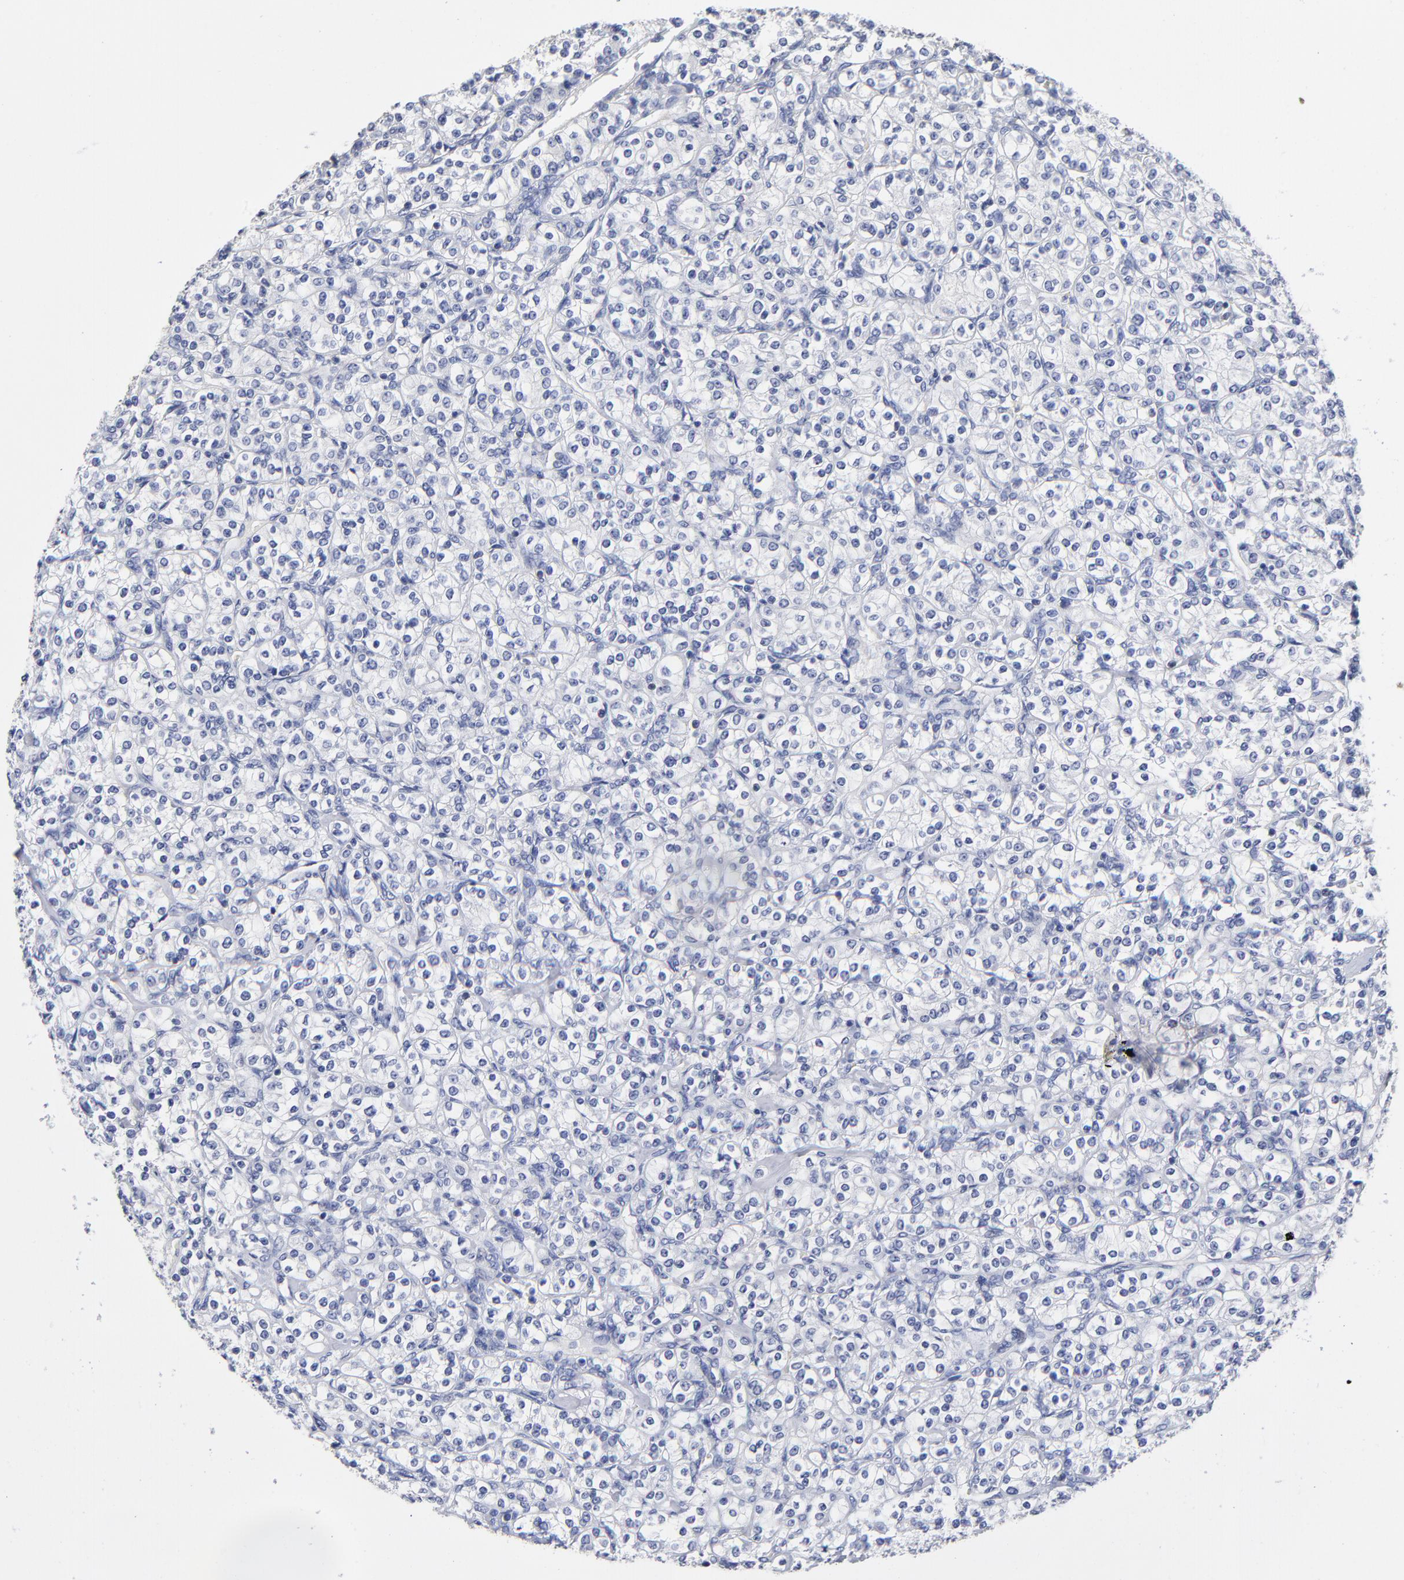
{"staining": {"intensity": "negative", "quantity": "none", "location": "none"}, "tissue": "renal cancer", "cell_type": "Tumor cells", "image_type": "cancer", "snomed": [{"axis": "morphology", "description": "Adenocarcinoma, NOS"}, {"axis": "topography", "description": "Kidney"}], "caption": "DAB immunohistochemical staining of human adenocarcinoma (renal) exhibits no significant expression in tumor cells.", "gene": "TRAT1", "patient": {"sex": "male", "age": 77}}